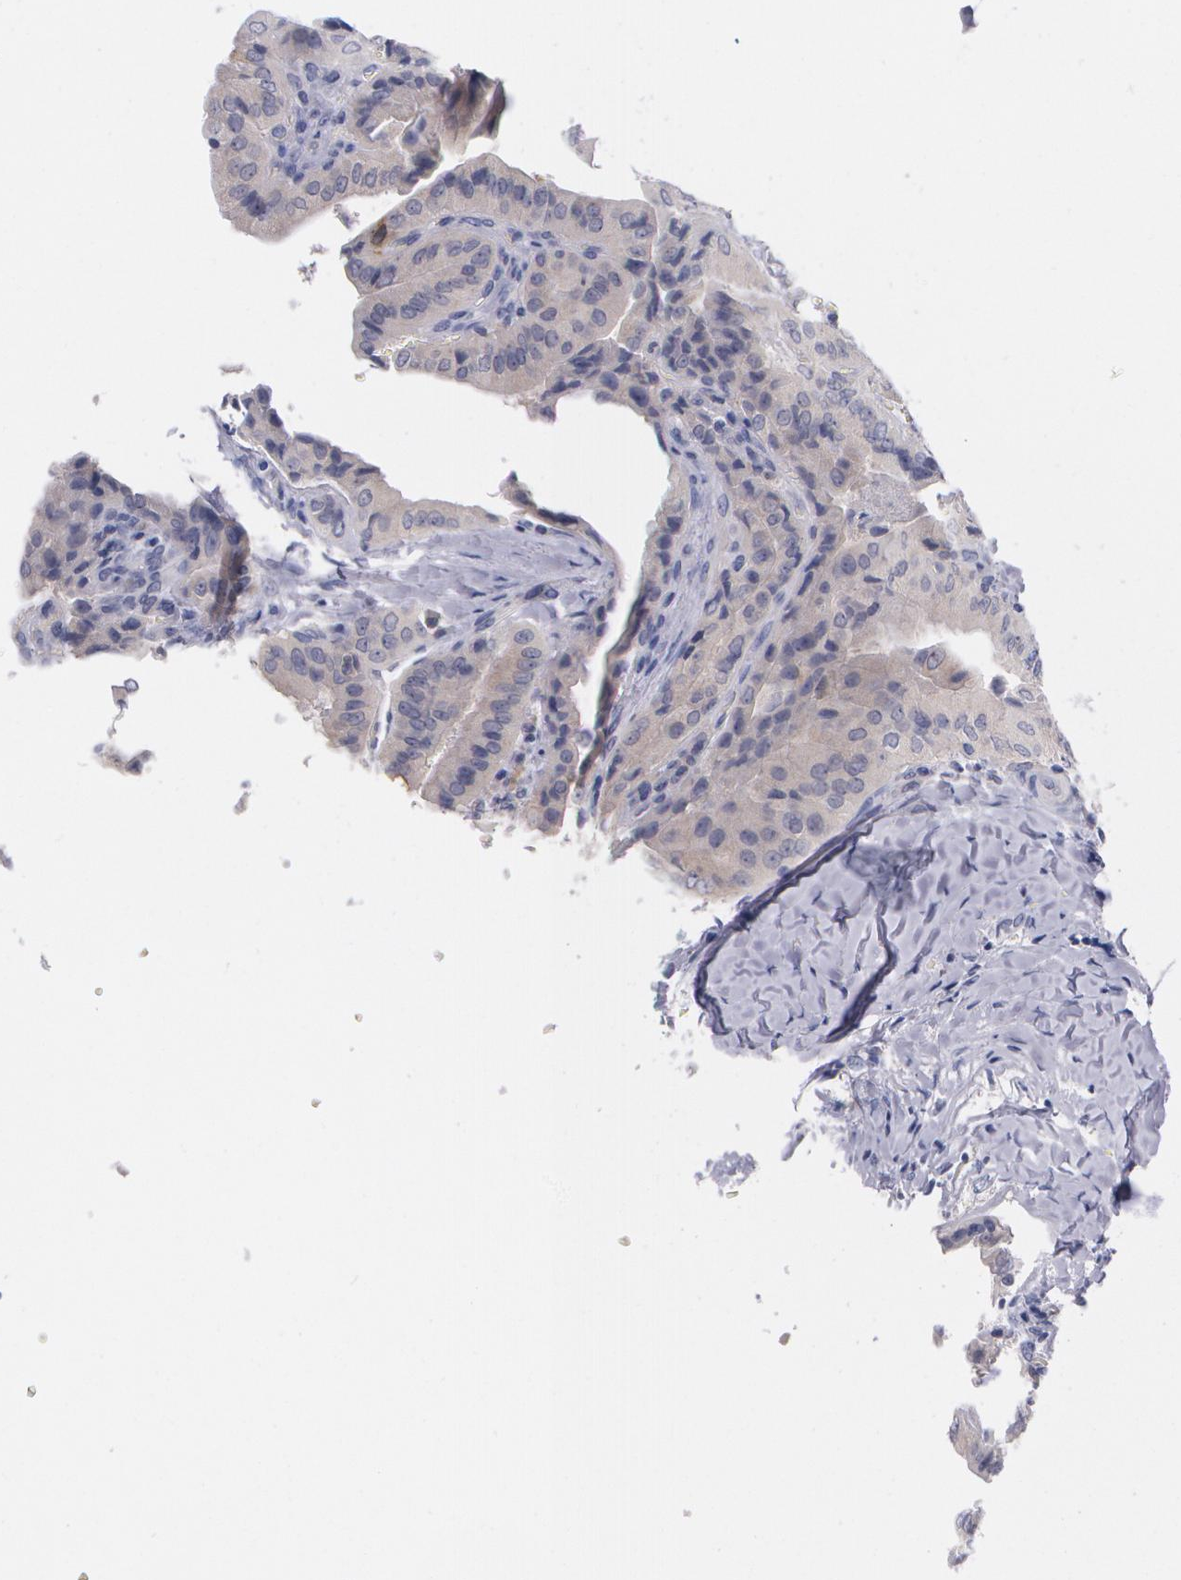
{"staining": {"intensity": "strong", "quantity": "<25%", "location": "cytoplasmic/membranous"}, "tissue": "thyroid cancer", "cell_type": "Tumor cells", "image_type": "cancer", "snomed": [{"axis": "morphology", "description": "Papillary adenocarcinoma, NOS"}, {"axis": "topography", "description": "Thyroid gland"}], "caption": "A medium amount of strong cytoplasmic/membranous expression is present in approximately <25% of tumor cells in thyroid cancer tissue. Using DAB (3,3'-diaminobenzidine) (brown) and hematoxylin (blue) stains, captured at high magnification using brightfield microscopy.", "gene": "HMMR", "patient": {"sex": "female", "age": 71}}